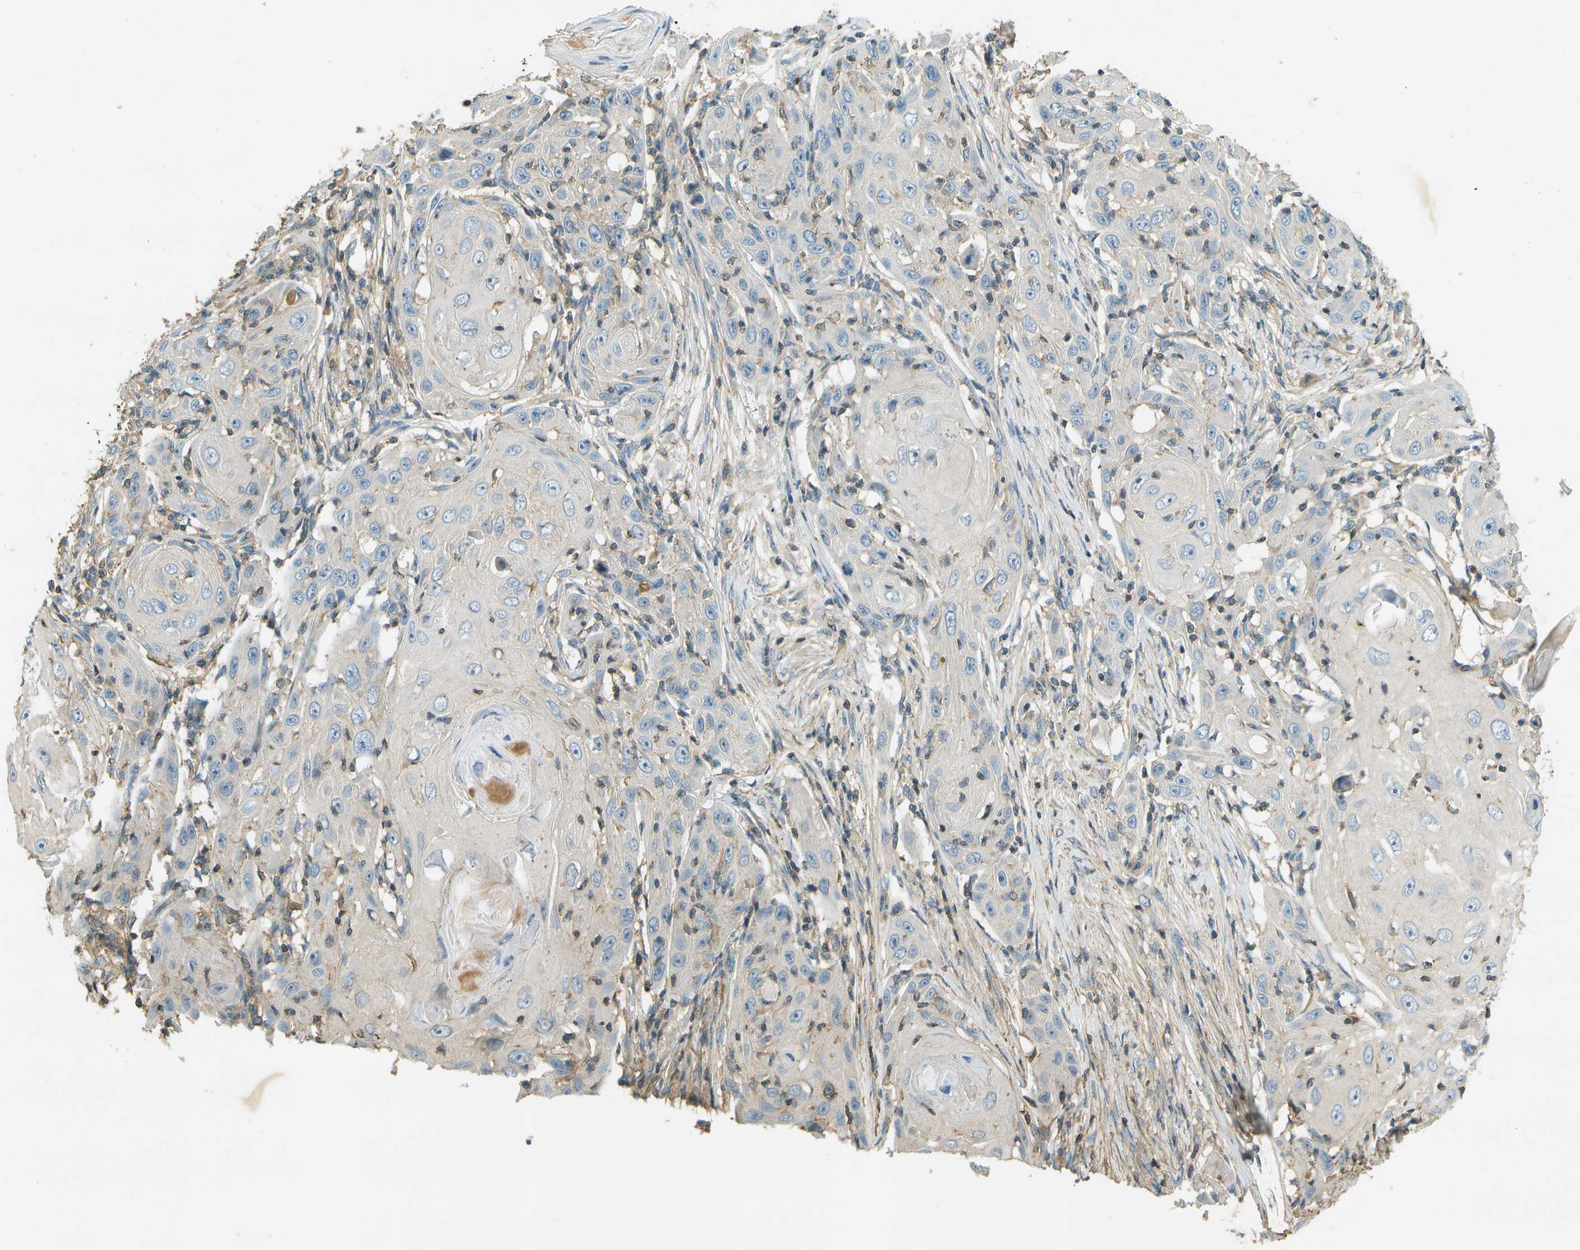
{"staining": {"intensity": "negative", "quantity": "none", "location": "none"}, "tissue": "skin cancer", "cell_type": "Tumor cells", "image_type": "cancer", "snomed": [{"axis": "morphology", "description": "Squamous cell carcinoma, NOS"}, {"axis": "topography", "description": "Skin"}], "caption": "Squamous cell carcinoma (skin) stained for a protein using immunohistochemistry exhibits no positivity tumor cells.", "gene": "NUDT4", "patient": {"sex": "female", "age": 88}}